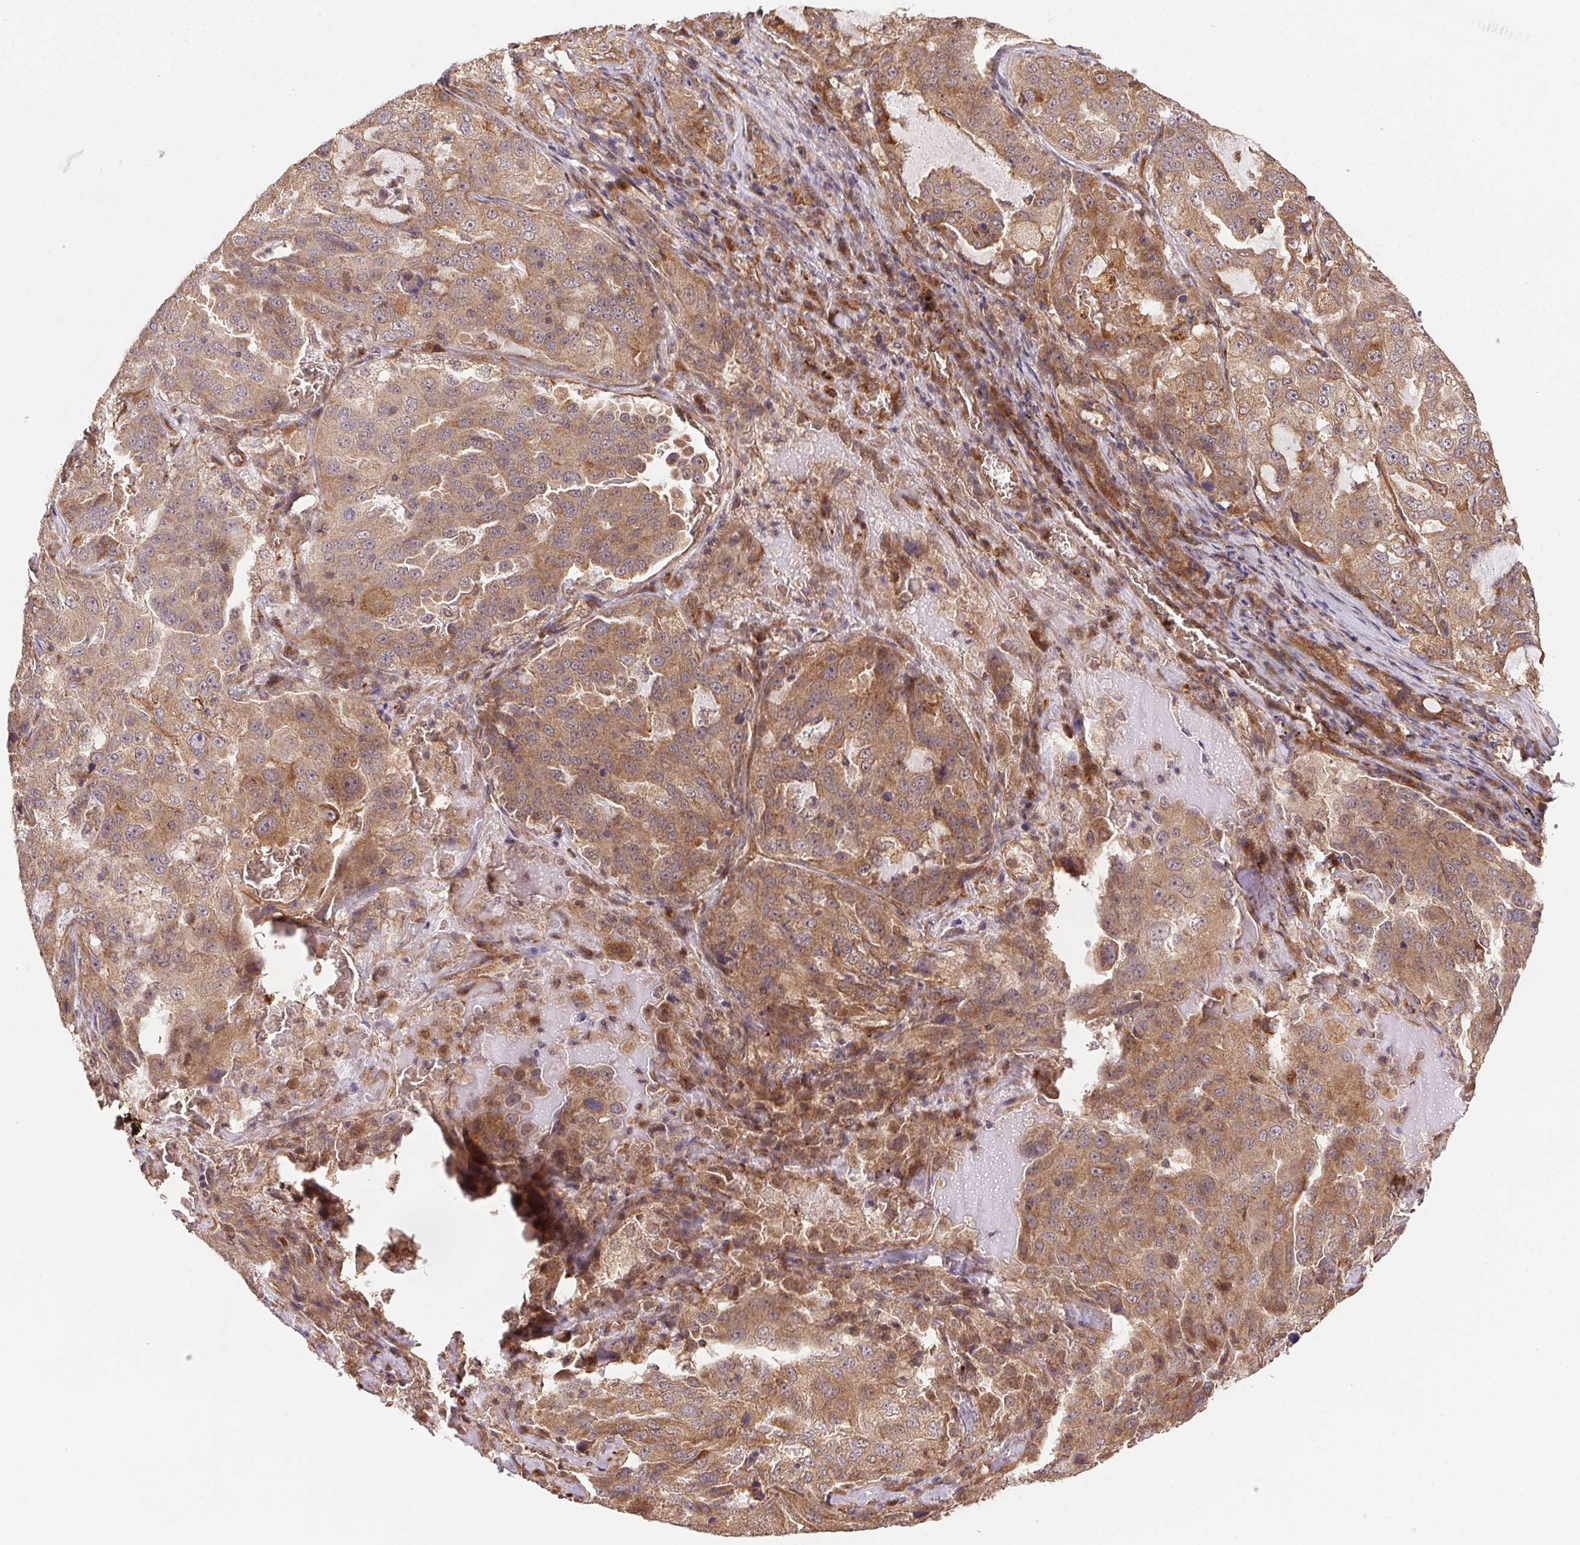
{"staining": {"intensity": "moderate", "quantity": ">75%", "location": "cytoplasmic/membranous"}, "tissue": "lung cancer", "cell_type": "Tumor cells", "image_type": "cancer", "snomed": [{"axis": "morphology", "description": "Adenocarcinoma, NOS"}, {"axis": "topography", "description": "Lung"}], "caption": "High-power microscopy captured an immunohistochemistry (IHC) image of adenocarcinoma (lung), revealing moderate cytoplasmic/membranous expression in approximately >75% of tumor cells. The protein of interest is stained brown, and the nuclei are stained in blue (DAB (3,3'-diaminobenzidine) IHC with brightfield microscopy, high magnification).", "gene": "USE1", "patient": {"sex": "female", "age": 61}}